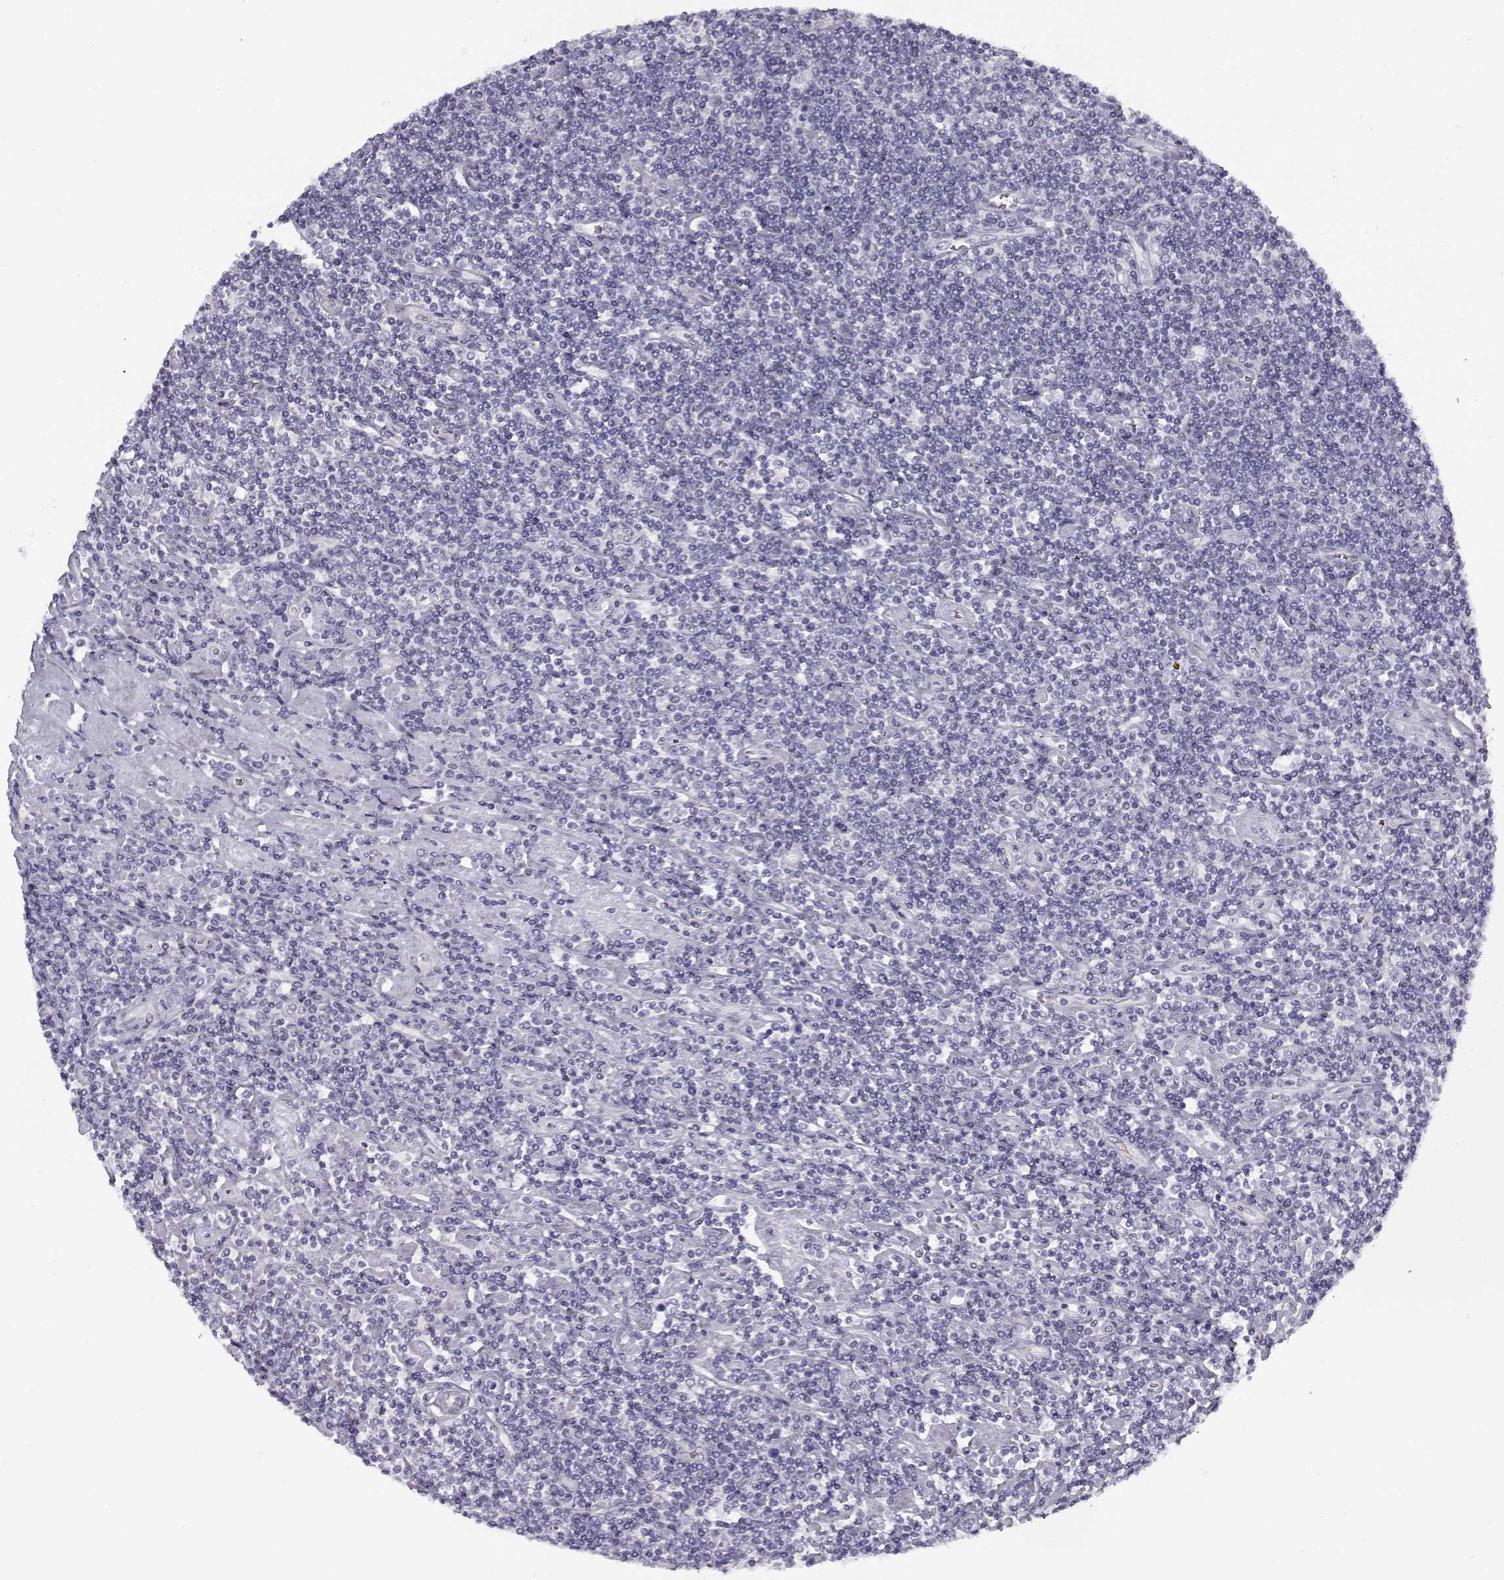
{"staining": {"intensity": "negative", "quantity": "none", "location": "none"}, "tissue": "lymphoma", "cell_type": "Tumor cells", "image_type": "cancer", "snomed": [{"axis": "morphology", "description": "Hodgkin's disease, NOS"}, {"axis": "topography", "description": "Lymph node"}], "caption": "An immunohistochemistry photomicrograph of Hodgkin's disease is shown. There is no staining in tumor cells of Hodgkin's disease.", "gene": "SNCA", "patient": {"sex": "male", "age": 40}}